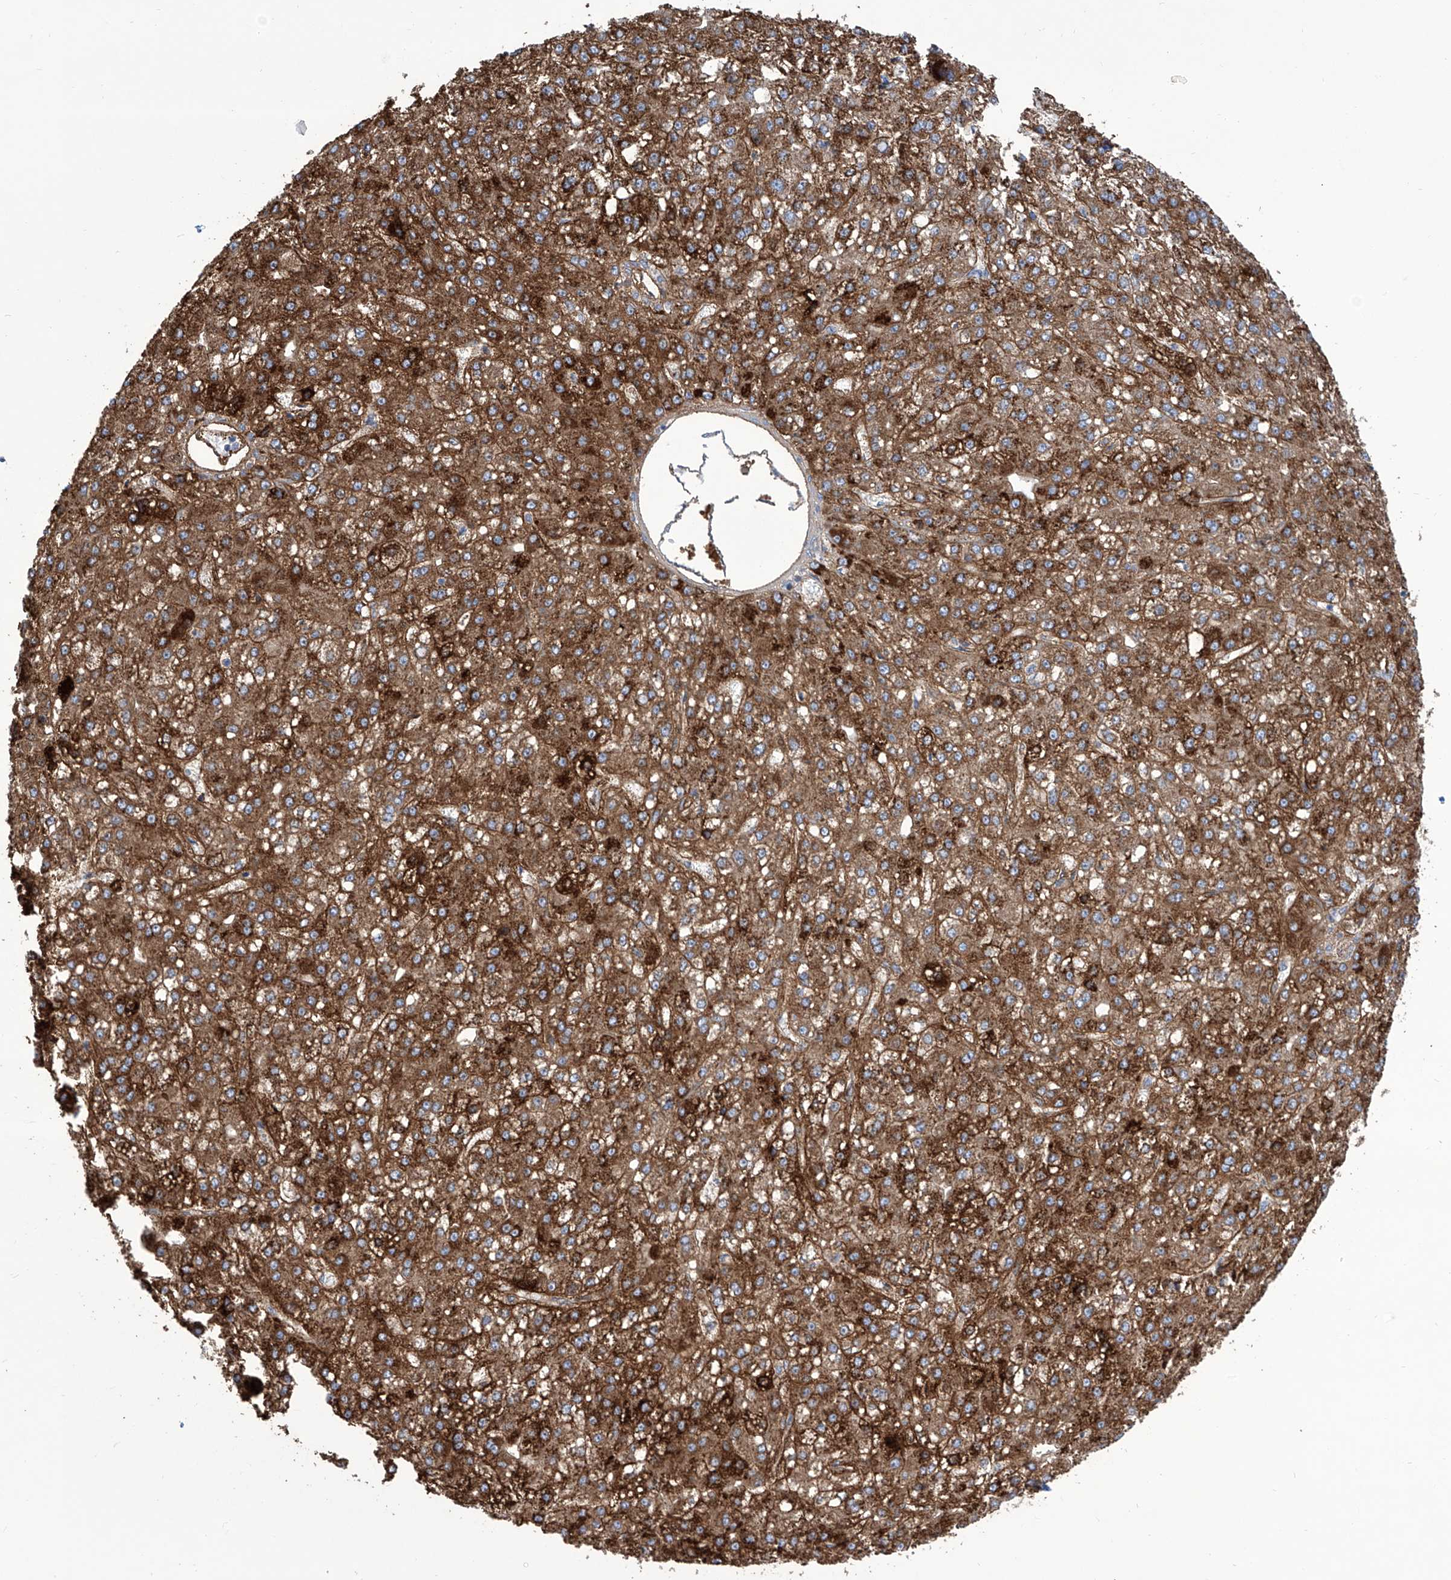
{"staining": {"intensity": "strong", "quantity": ">75%", "location": "cytoplasmic/membranous"}, "tissue": "liver cancer", "cell_type": "Tumor cells", "image_type": "cancer", "snomed": [{"axis": "morphology", "description": "Carcinoma, Hepatocellular, NOS"}, {"axis": "topography", "description": "Liver"}], "caption": "Liver hepatocellular carcinoma was stained to show a protein in brown. There is high levels of strong cytoplasmic/membranous staining in about >75% of tumor cells. The staining was performed using DAB (3,3'-diaminobenzidine) to visualize the protein expression in brown, while the nuclei were stained in blue with hematoxylin (Magnification: 20x).", "gene": "ALDH6A1", "patient": {"sex": "male", "age": 67}}